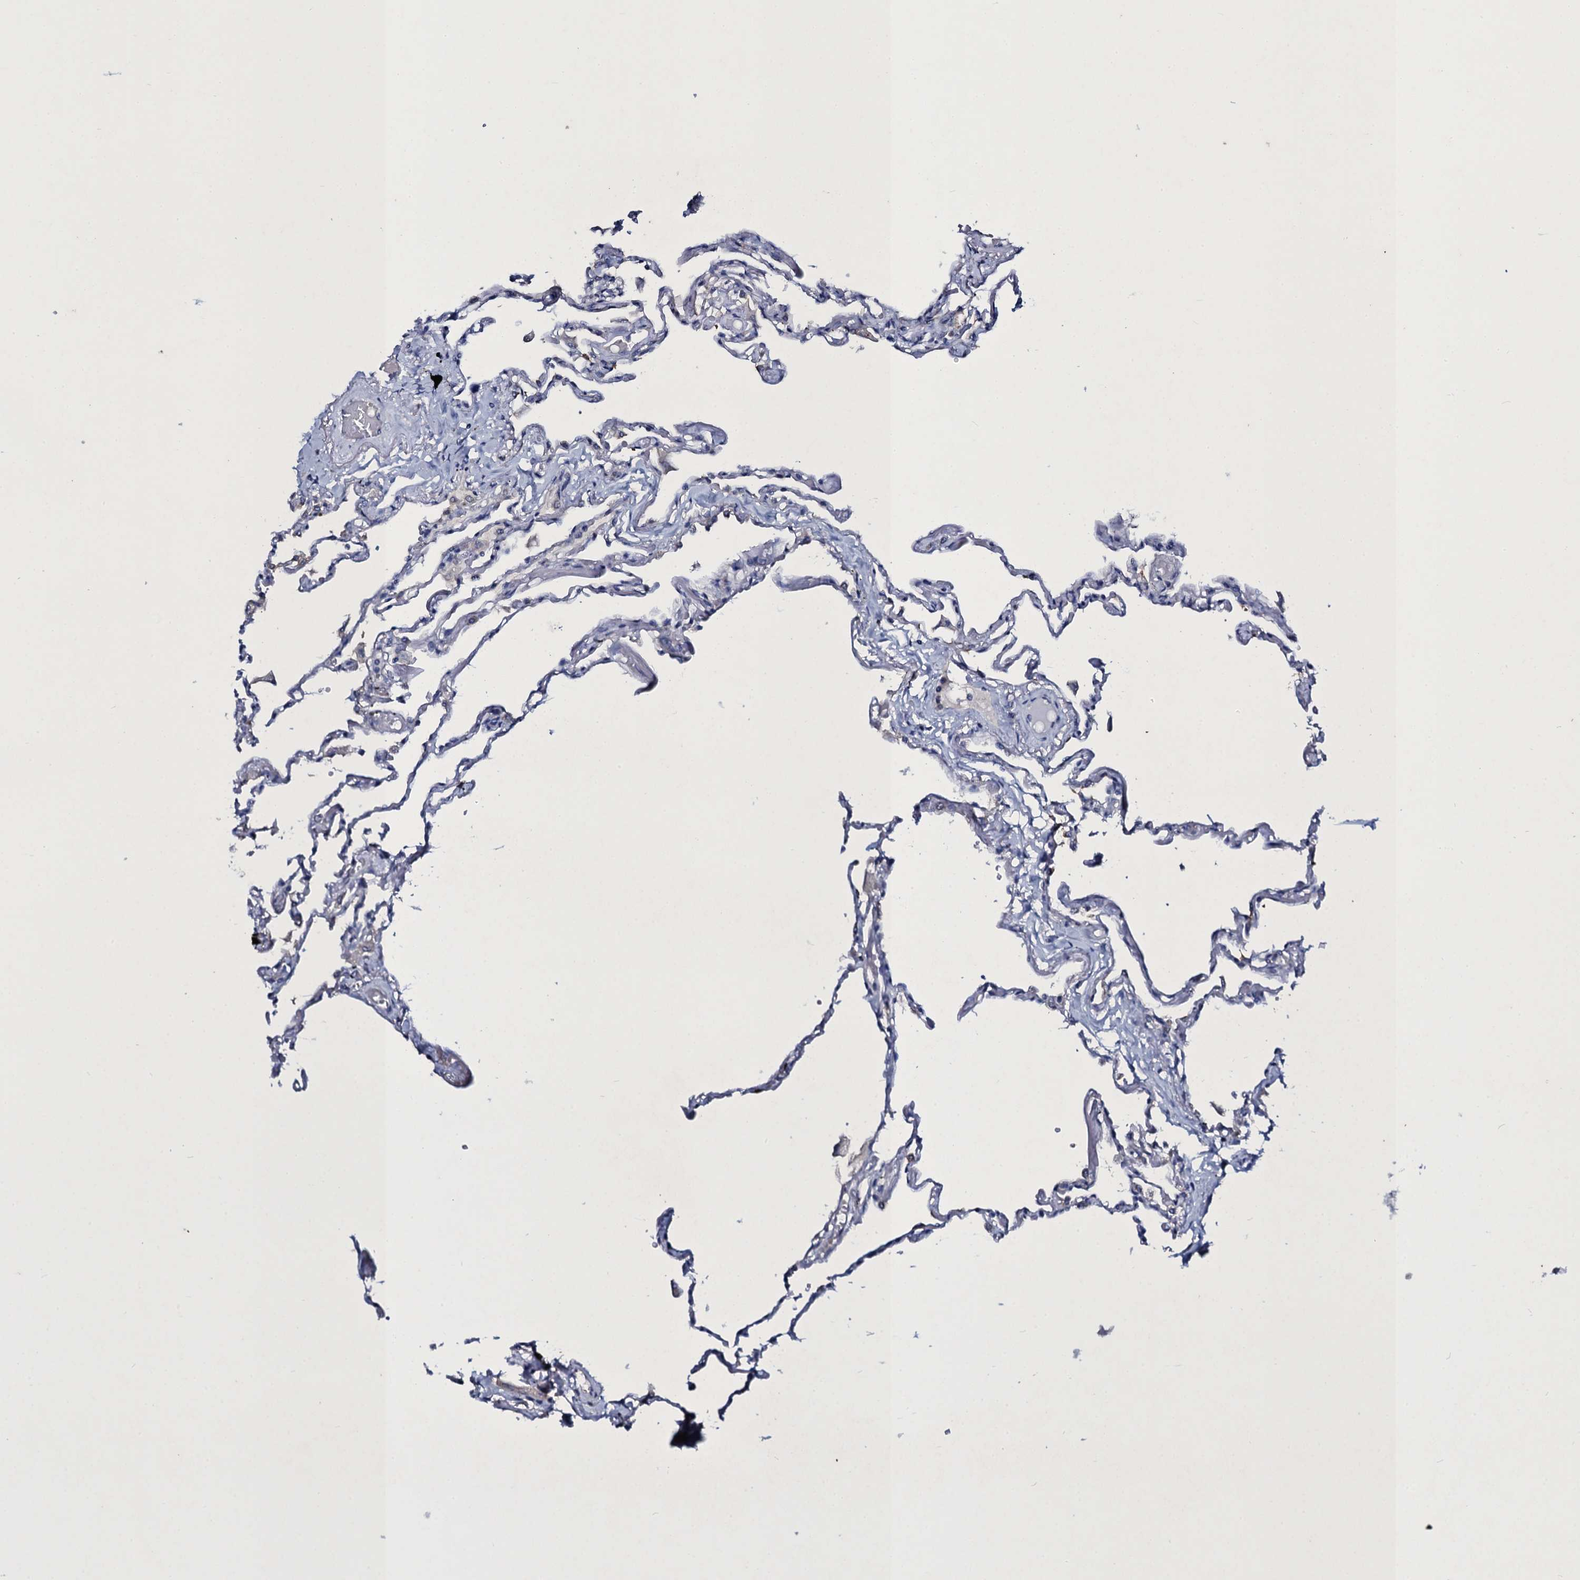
{"staining": {"intensity": "negative", "quantity": "none", "location": "none"}, "tissue": "lung", "cell_type": "Alveolar cells", "image_type": "normal", "snomed": [{"axis": "morphology", "description": "Normal tissue, NOS"}, {"axis": "topography", "description": "Lung"}], "caption": "Histopathology image shows no significant protein expression in alveolar cells of normal lung. (DAB (3,3'-diaminobenzidine) immunohistochemistry (IHC) with hematoxylin counter stain).", "gene": "TPGS2", "patient": {"sex": "female", "age": 67}}